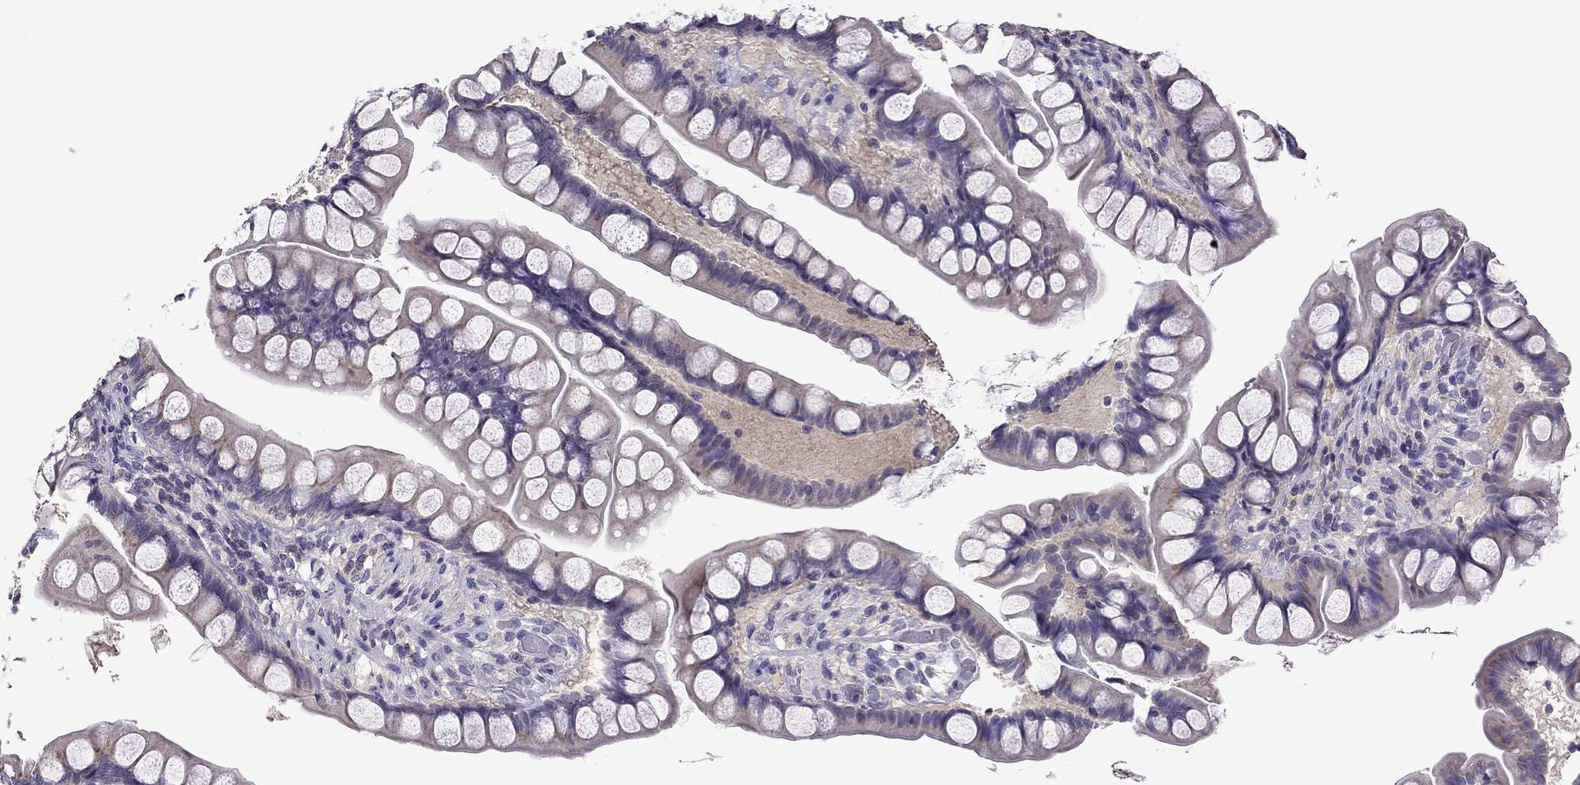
{"staining": {"intensity": "moderate", "quantity": "25%-75%", "location": "cytoplasmic/membranous"}, "tissue": "small intestine", "cell_type": "Glandular cells", "image_type": "normal", "snomed": [{"axis": "morphology", "description": "Normal tissue, NOS"}, {"axis": "topography", "description": "Small intestine"}], "caption": "Immunohistochemistry image of benign small intestine: human small intestine stained using IHC demonstrates medium levels of moderate protein expression localized specifically in the cytoplasmic/membranous of glandular cells, appearing as a cytoplasmic/membranous brown color.", "gene": "TTN", "patient": {"sex": "male", "age": 70}}